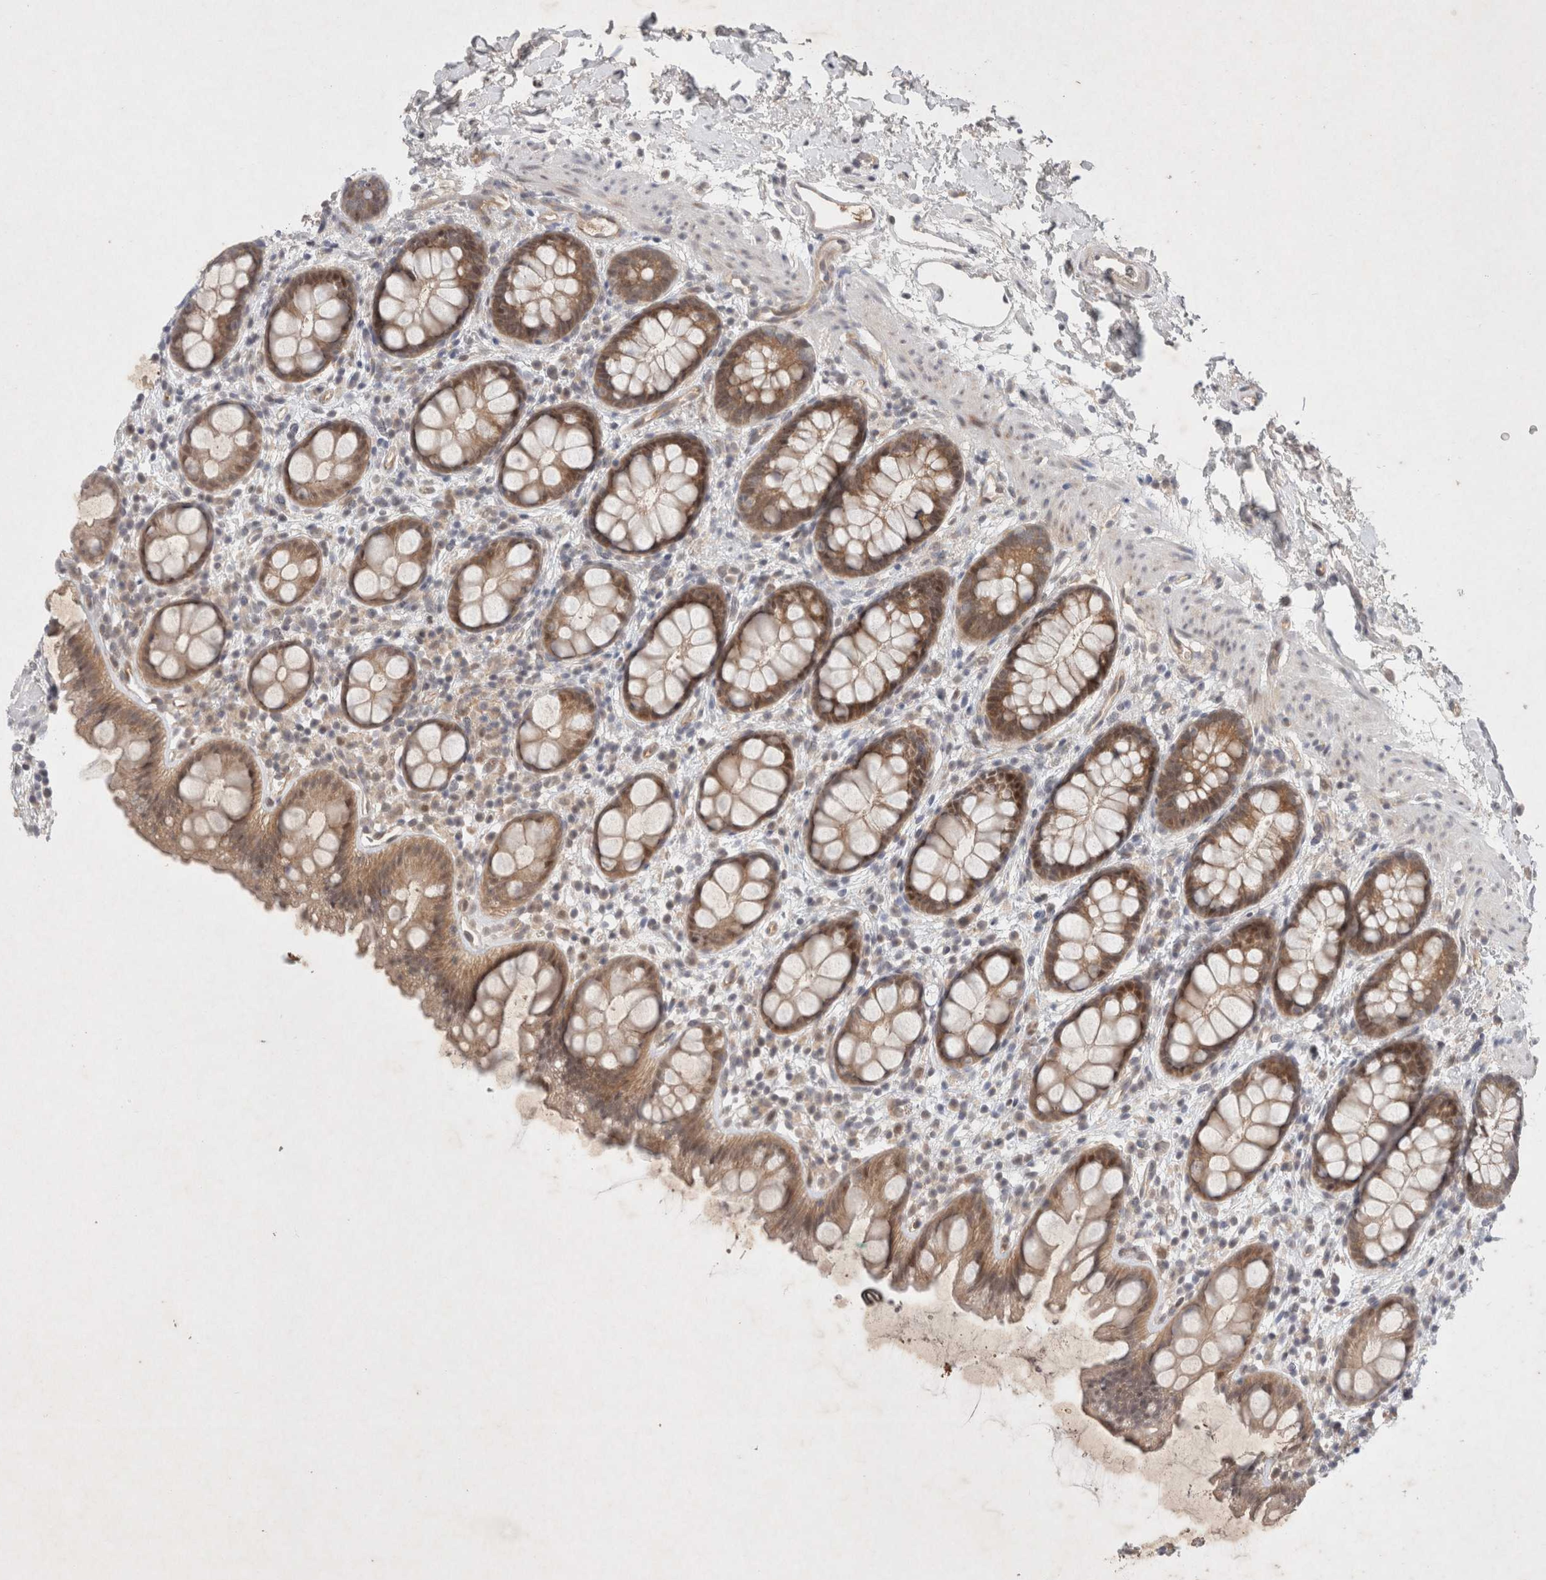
{"staining": {"intensity": "weak", "quantity": ">75%", "location": "cytoplasmic/membranous,nuclear"}, "tissue": "rectum", "cell_type": "Glandular cells", "image_type": "normal", "snomed": [{"axis": "morphology", "description": "Normal tissue, NOS"}, {"axis": "topography", "description": "Rectum"}], "caption": "An image of human rectum stained for a protein displays weak cytoplasmic/membranous,nuclear brown staining in glandular cells.", "gene": "RASAL2", "patient": {"sex": "female", "age": 65}}